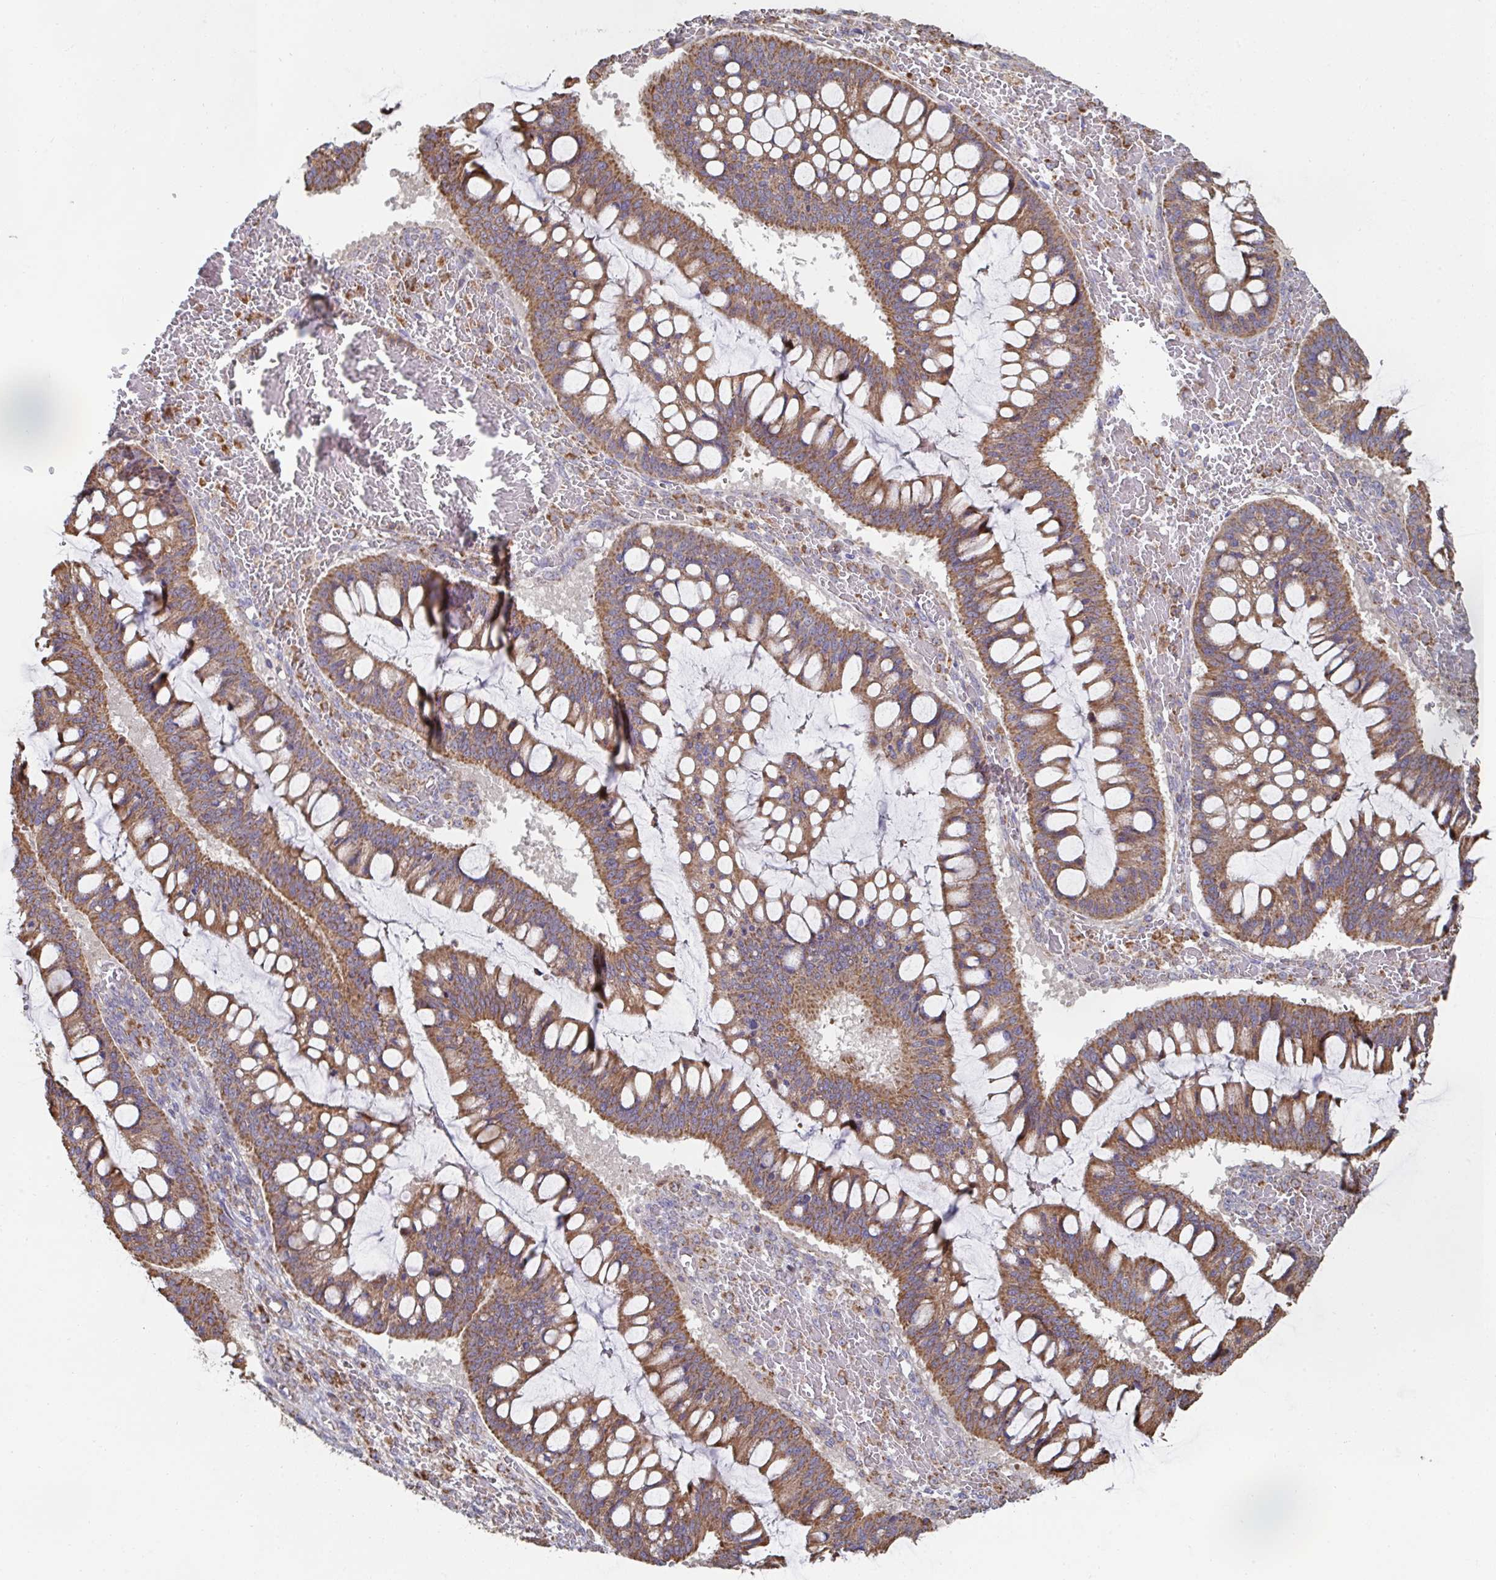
{"staining": {"intensity": "moderate", "quantity": ">75%", "location": "cytoplasmic/membranous"}, "tissue": "ovarian cancer", "cell_type": "Tumor cells", "image_type": "cancer", "snomed": [{"axis": "morphology", "description": "Cystadenocarcinoma, mucinous, NOS"}, {"axis": "topography", "description": "Ovary"}], "caption": "IHC micrograph of neoplastic tissue: human ovarian mucinous cystadenocarcinoma stained using immunohistochemistry (IHC) shows medium levels of moderate protein expression localized specifically in the cytoplasmic/membranous of tumor cells, appearing as a cytoplasmic/membranous brown color.", "gene": "DZANK1", "patient": {"sex": "female", "age": 73}}